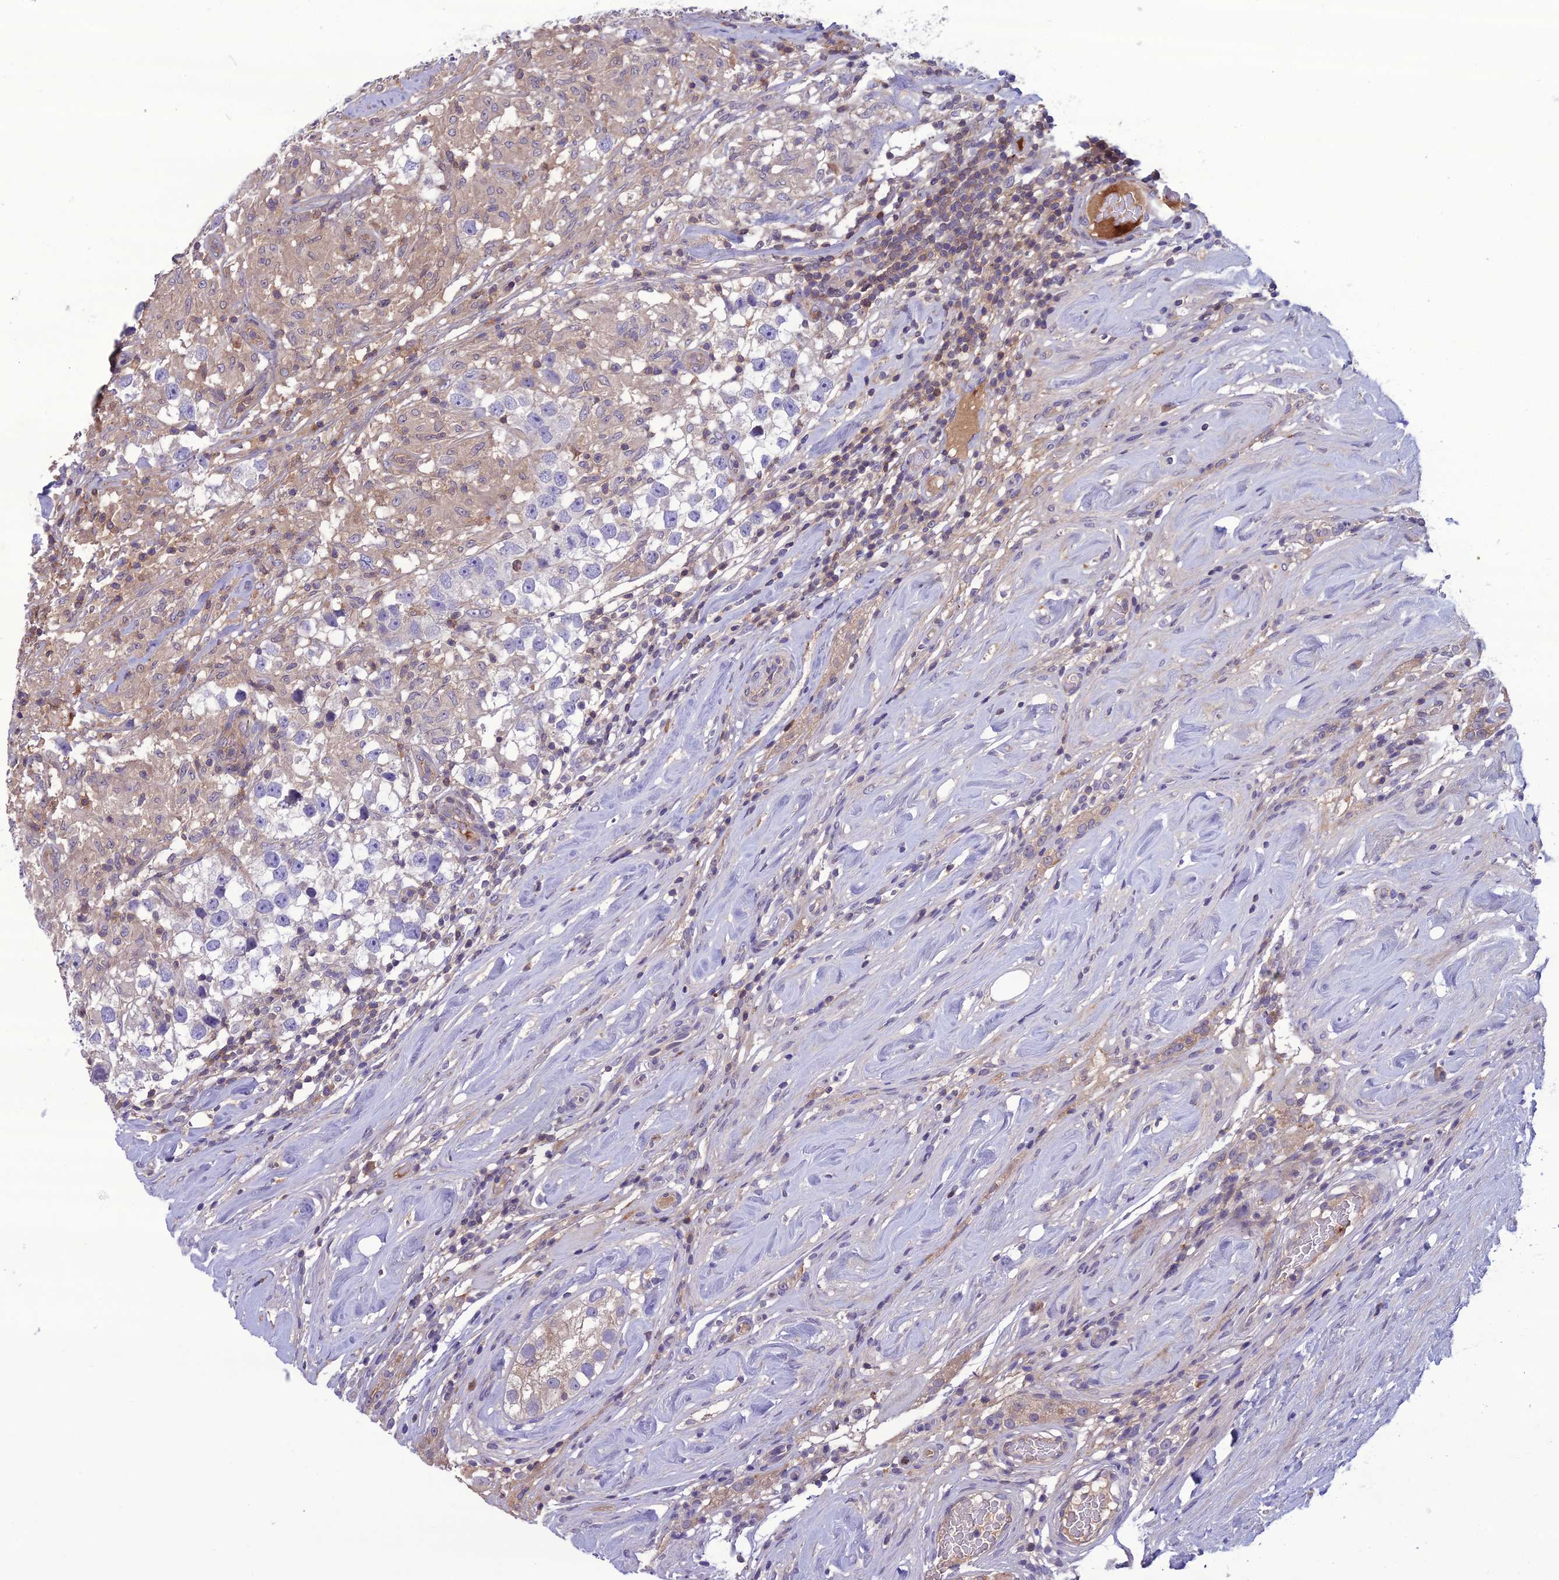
{"staining": {"intensity": "negative", "quantity": "none", "location": "none"}, "tissue": "testis cancer", "cell_type": "Tumor cells", "image_type": "cancer", "snomed": [{"axis": "morphology", "description": "Seminoma, NOS"}, {"axis": "topography", "description": "Testis"}], "caption": "Immunohistochemical staining of testis cancer (seminoma) shows no significant expression in tumor cells. (DAB IHC, high magnification).", "gene": "GDF6", "patient": {"sex": "male", "age": 46}}